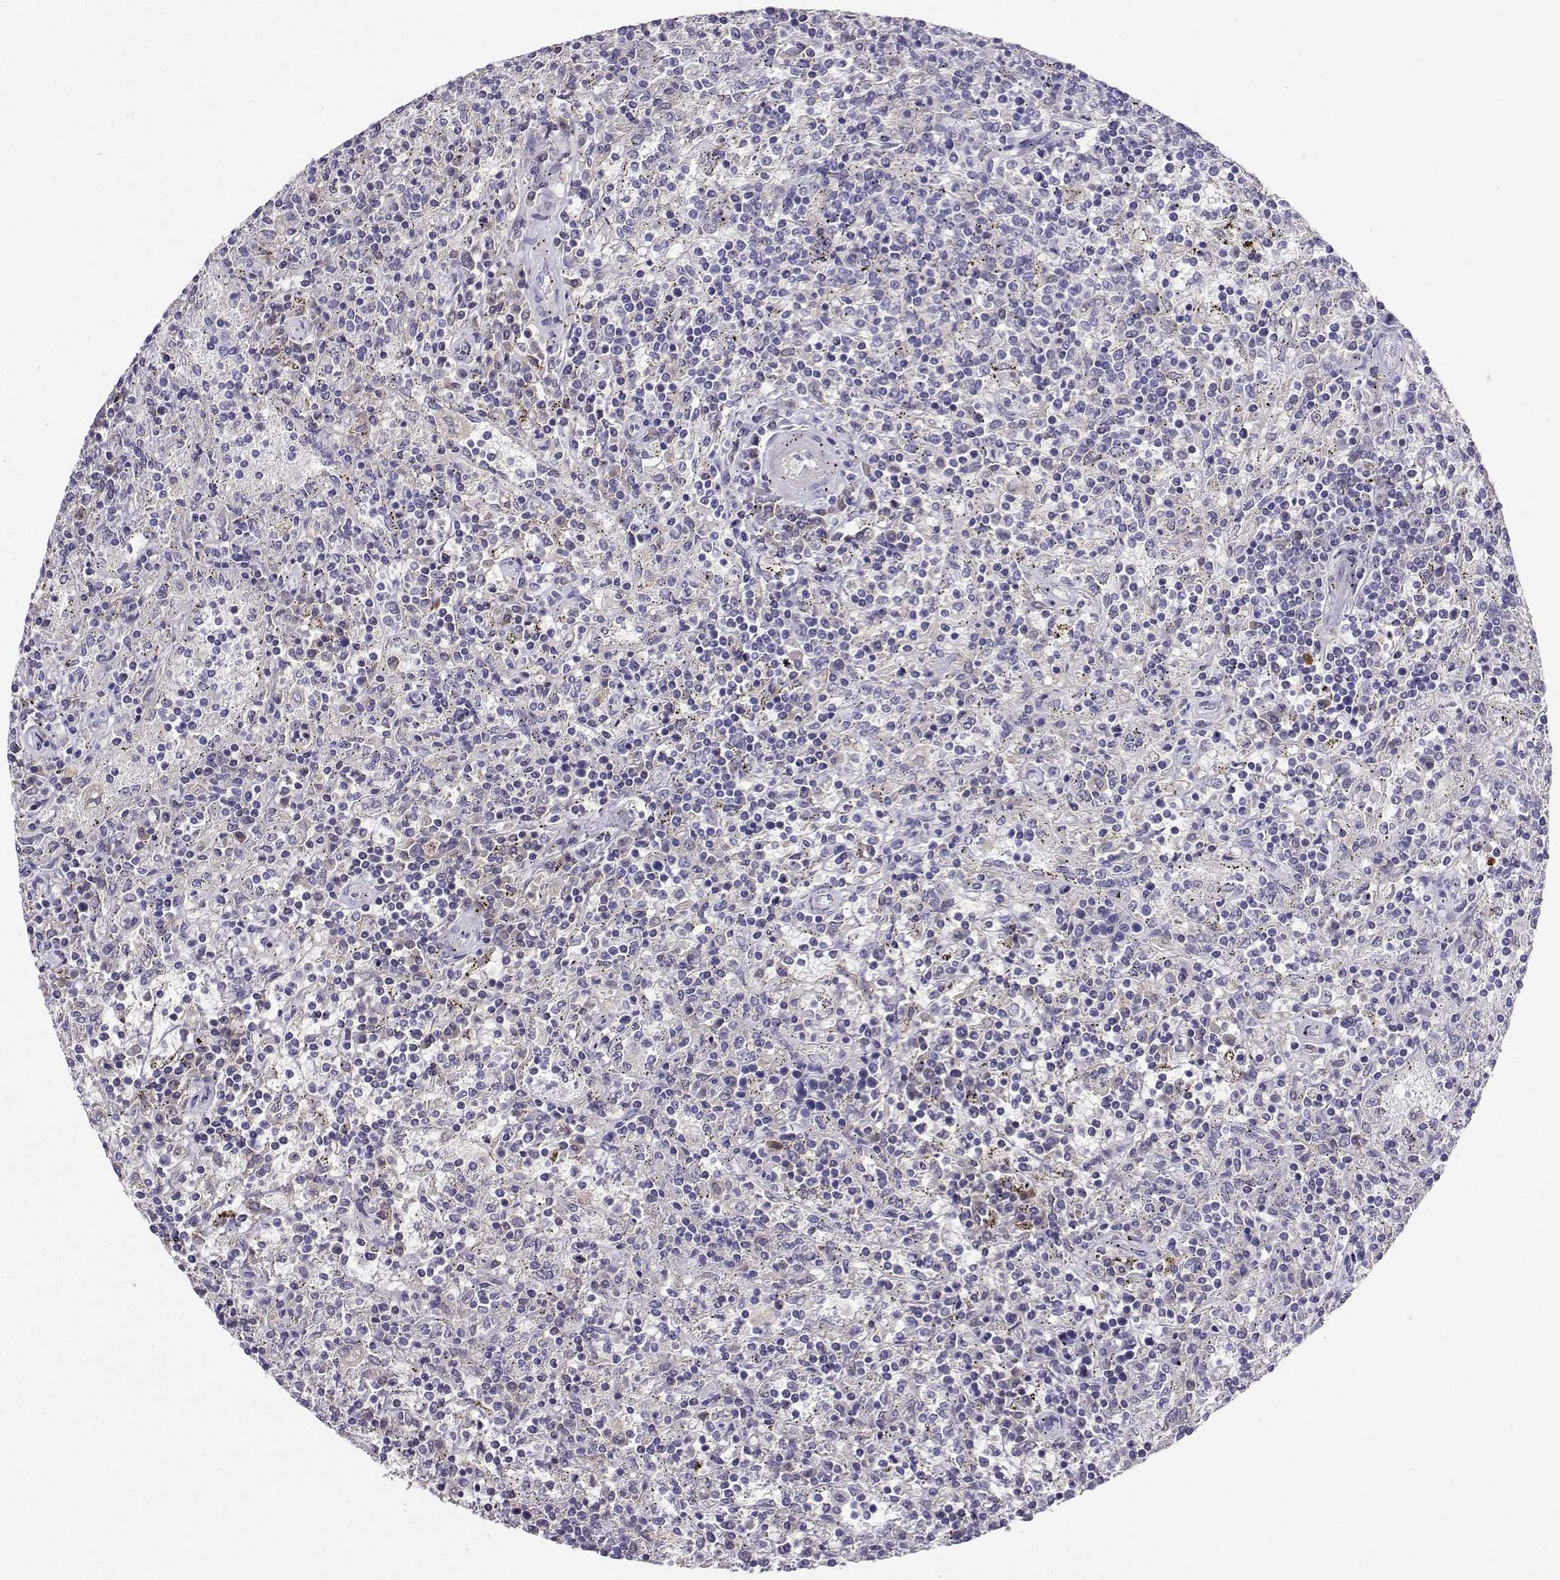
{"staining": {"intensity": "negative", "quantity": "none", "location": "none"}, "tissue": "lymphoma", "cell_type": "Tumor cells", "image_type": "cancer", "snomed": [{"axis": "morphology", "description": "Malignant lymphoma, non-Hodgkin's type, Low grade"}, {"axis": "topography", "description": "Spleen"}], "caption": "Immunohistochemistry (IHC) micrograph of human lymphoma stained for a protein (brown), which displays no positivity in tumor cells.", "gene": "GRIK4", "patient": {"sex": "male", "age": 62}}